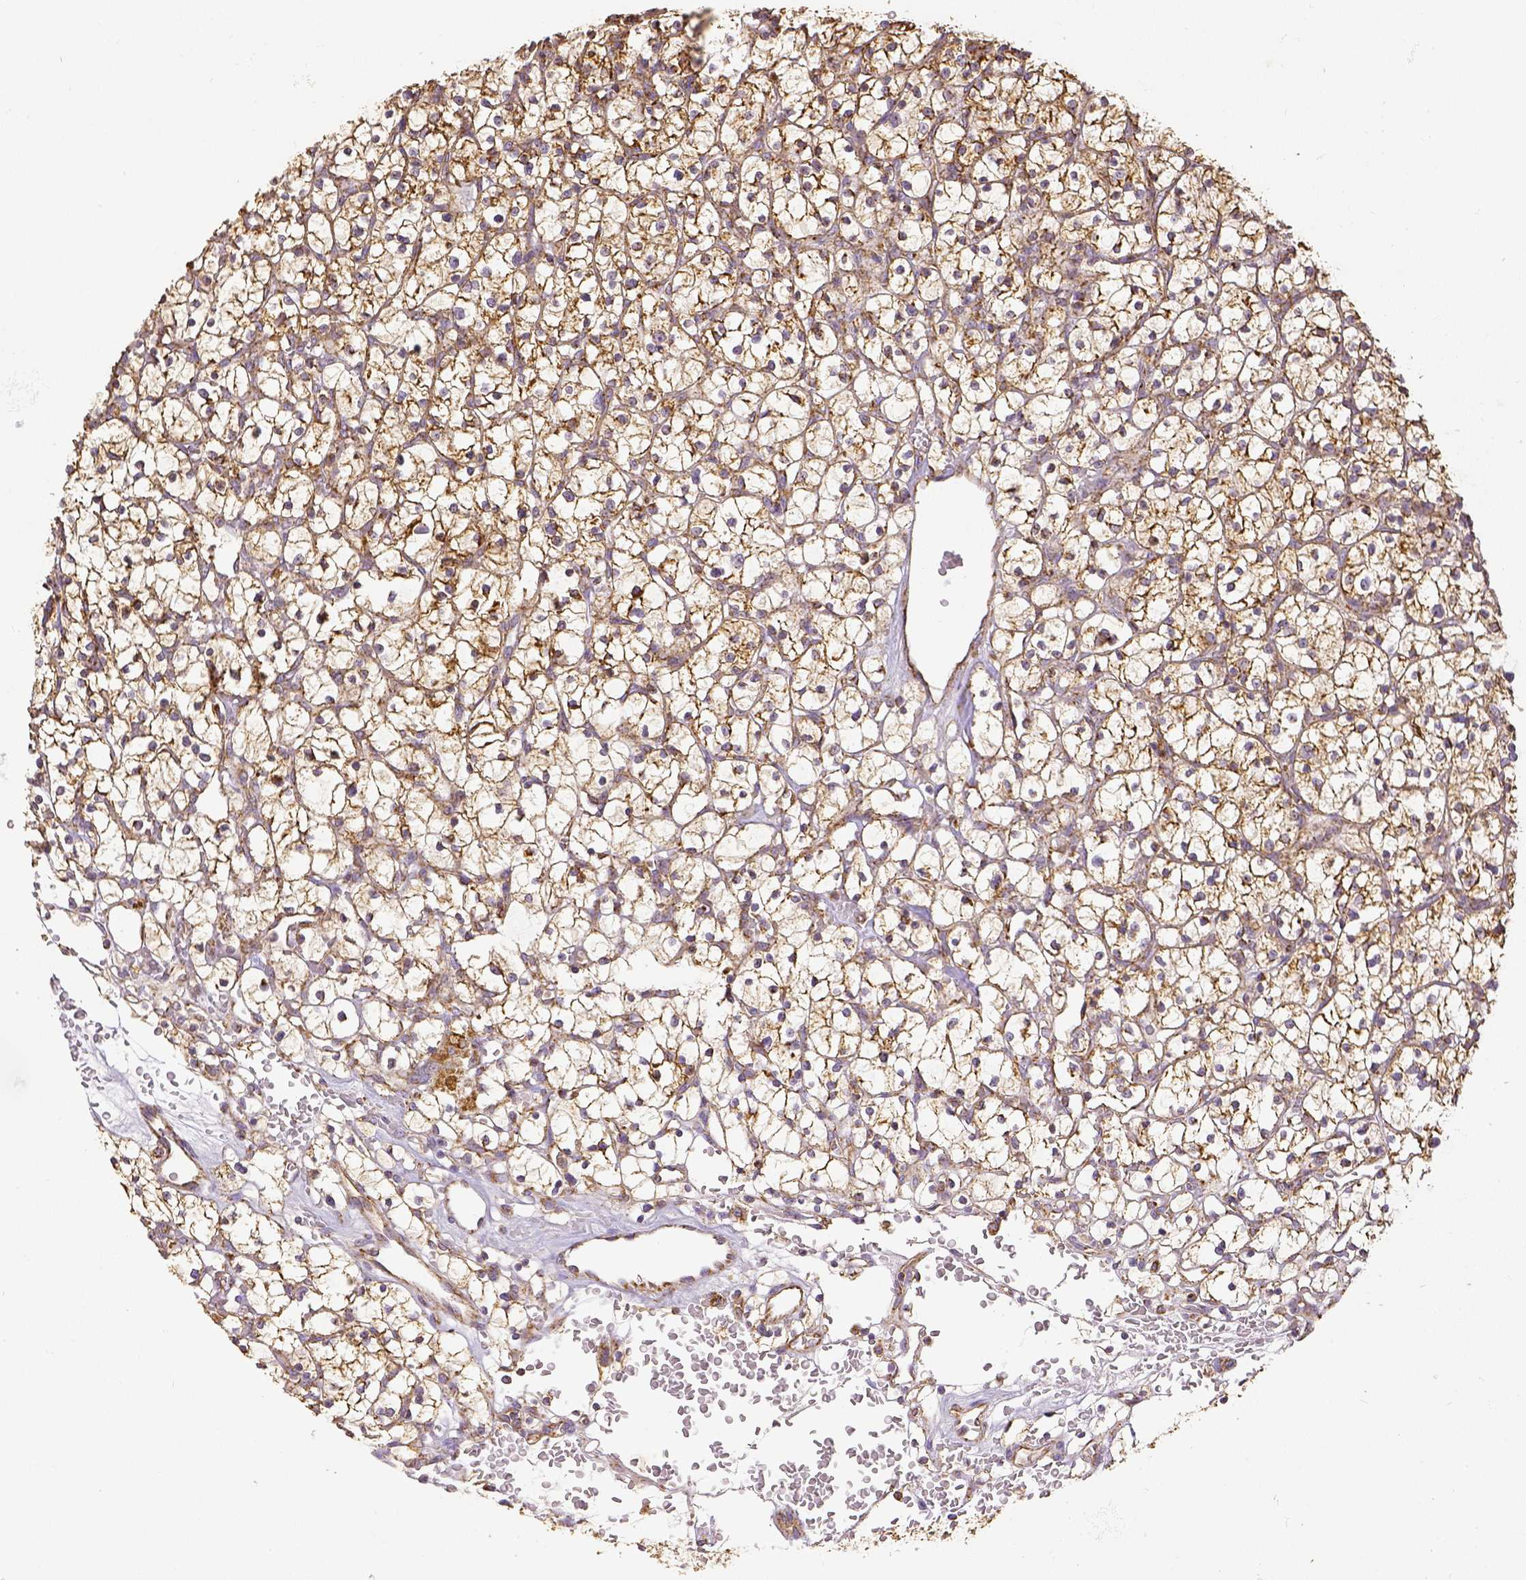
{"staining": {"intensity": "moderate", "quantity": ">75%", "location": "cytoplasmic/membranous"}, "tissue": "renal cancer", "cell_type": "Tumor cells", "image_type": "cancer", "snomed": [{"axis": "morphology", "description": "Adenocarcinoma, NOS"}, {"axis": "topography", "description": "Kidney"}], "caption": "Adenocarcinoma (renal) stained for a protein (brown) demonstrates moderate cytoplasmic/membranous positive expression in about >75% of tumor cells.", "gene": "SDHB", "patient": {"sex": "female", "age": 64}}